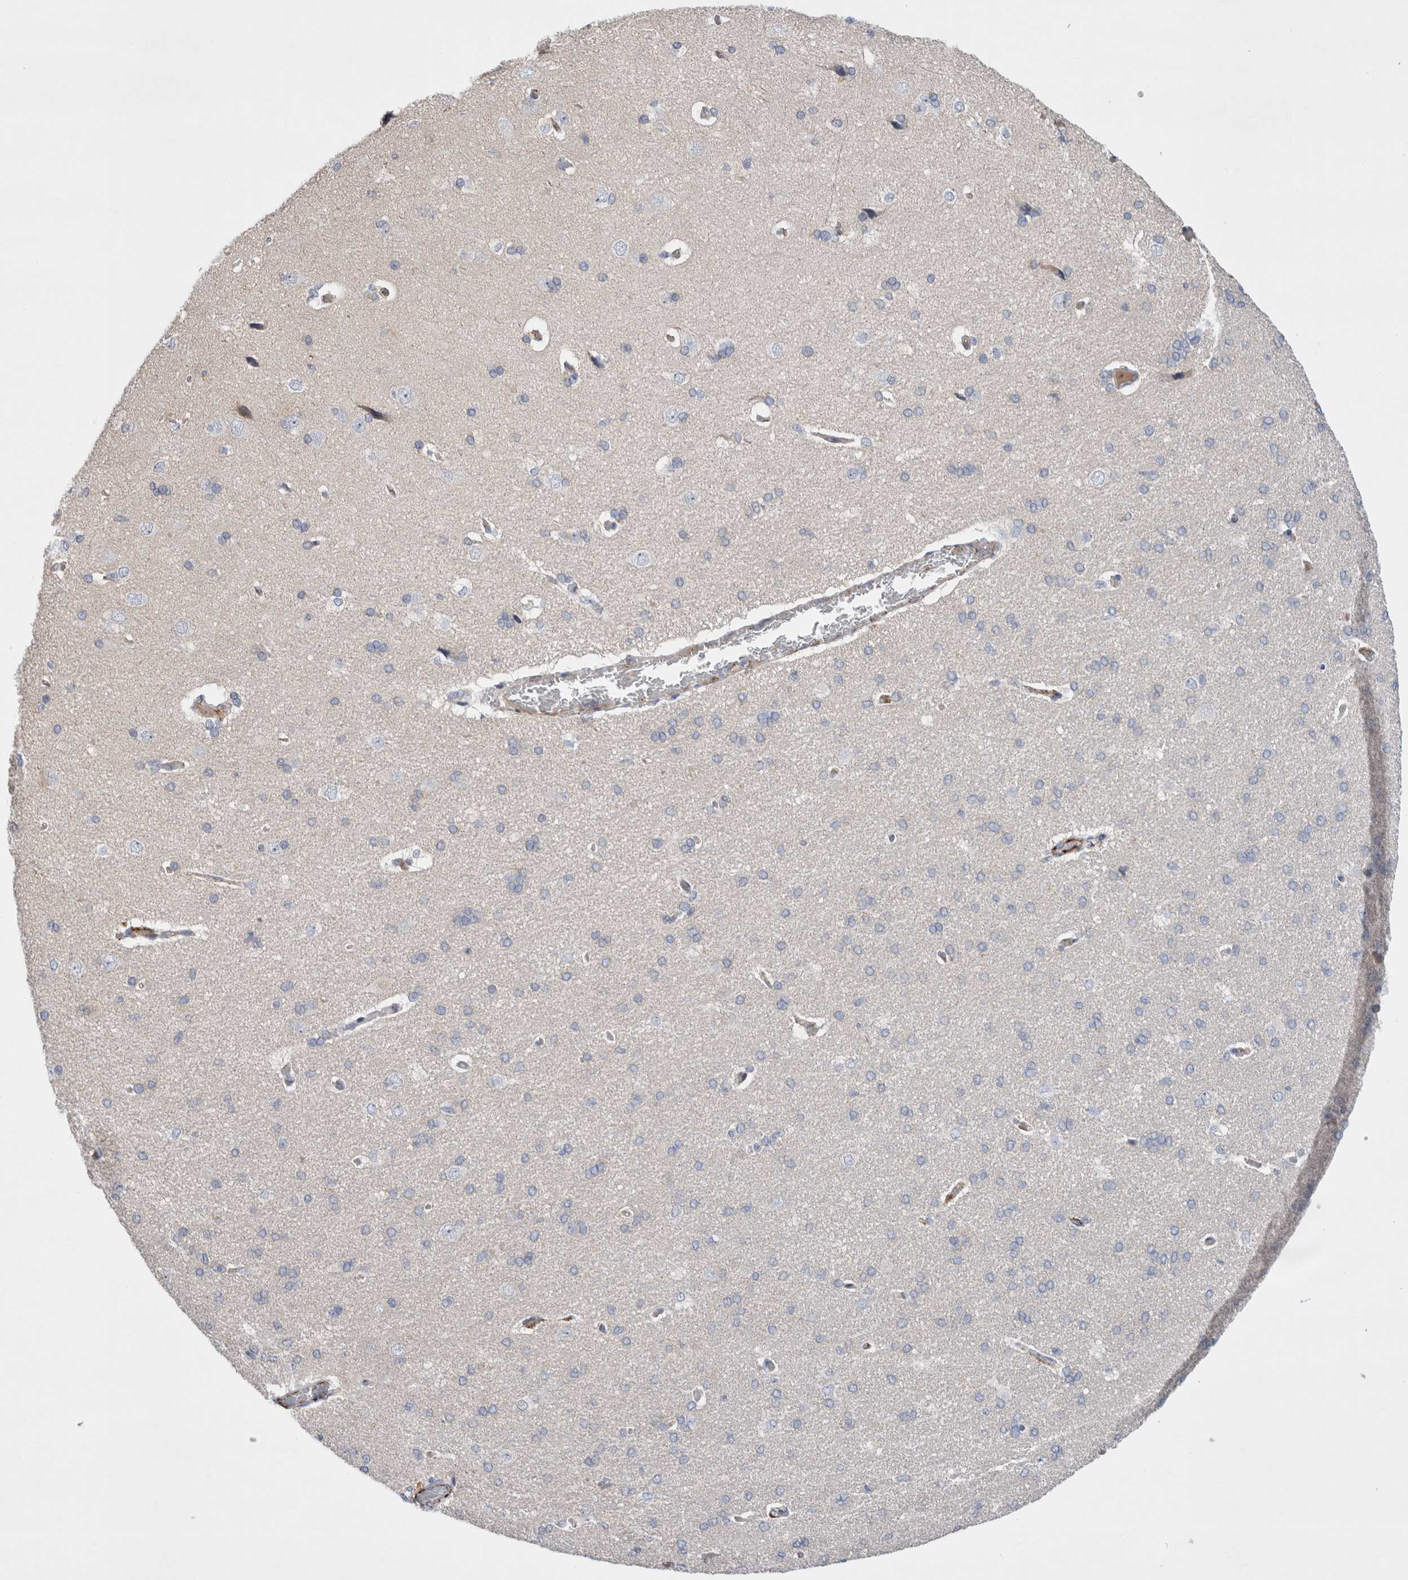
{"staining": {"intensity": "negative", "quantity": "none", "location": "none"}, "tissue": "cerebral cortex", "cell_type": "Endothelial cells", "image_type": "normal", "snomed": [{"axis": "morphology", "description": "Normal tissue, NOS"}, {"axis": "topography", "description": "Cerebral cortex"}], "caption": "An image of cerebral cortex stained for a protein shows no brown staining in endothelial cells.", "gene": "IARS2", "patient": {"sex": "male", "age": 62}}